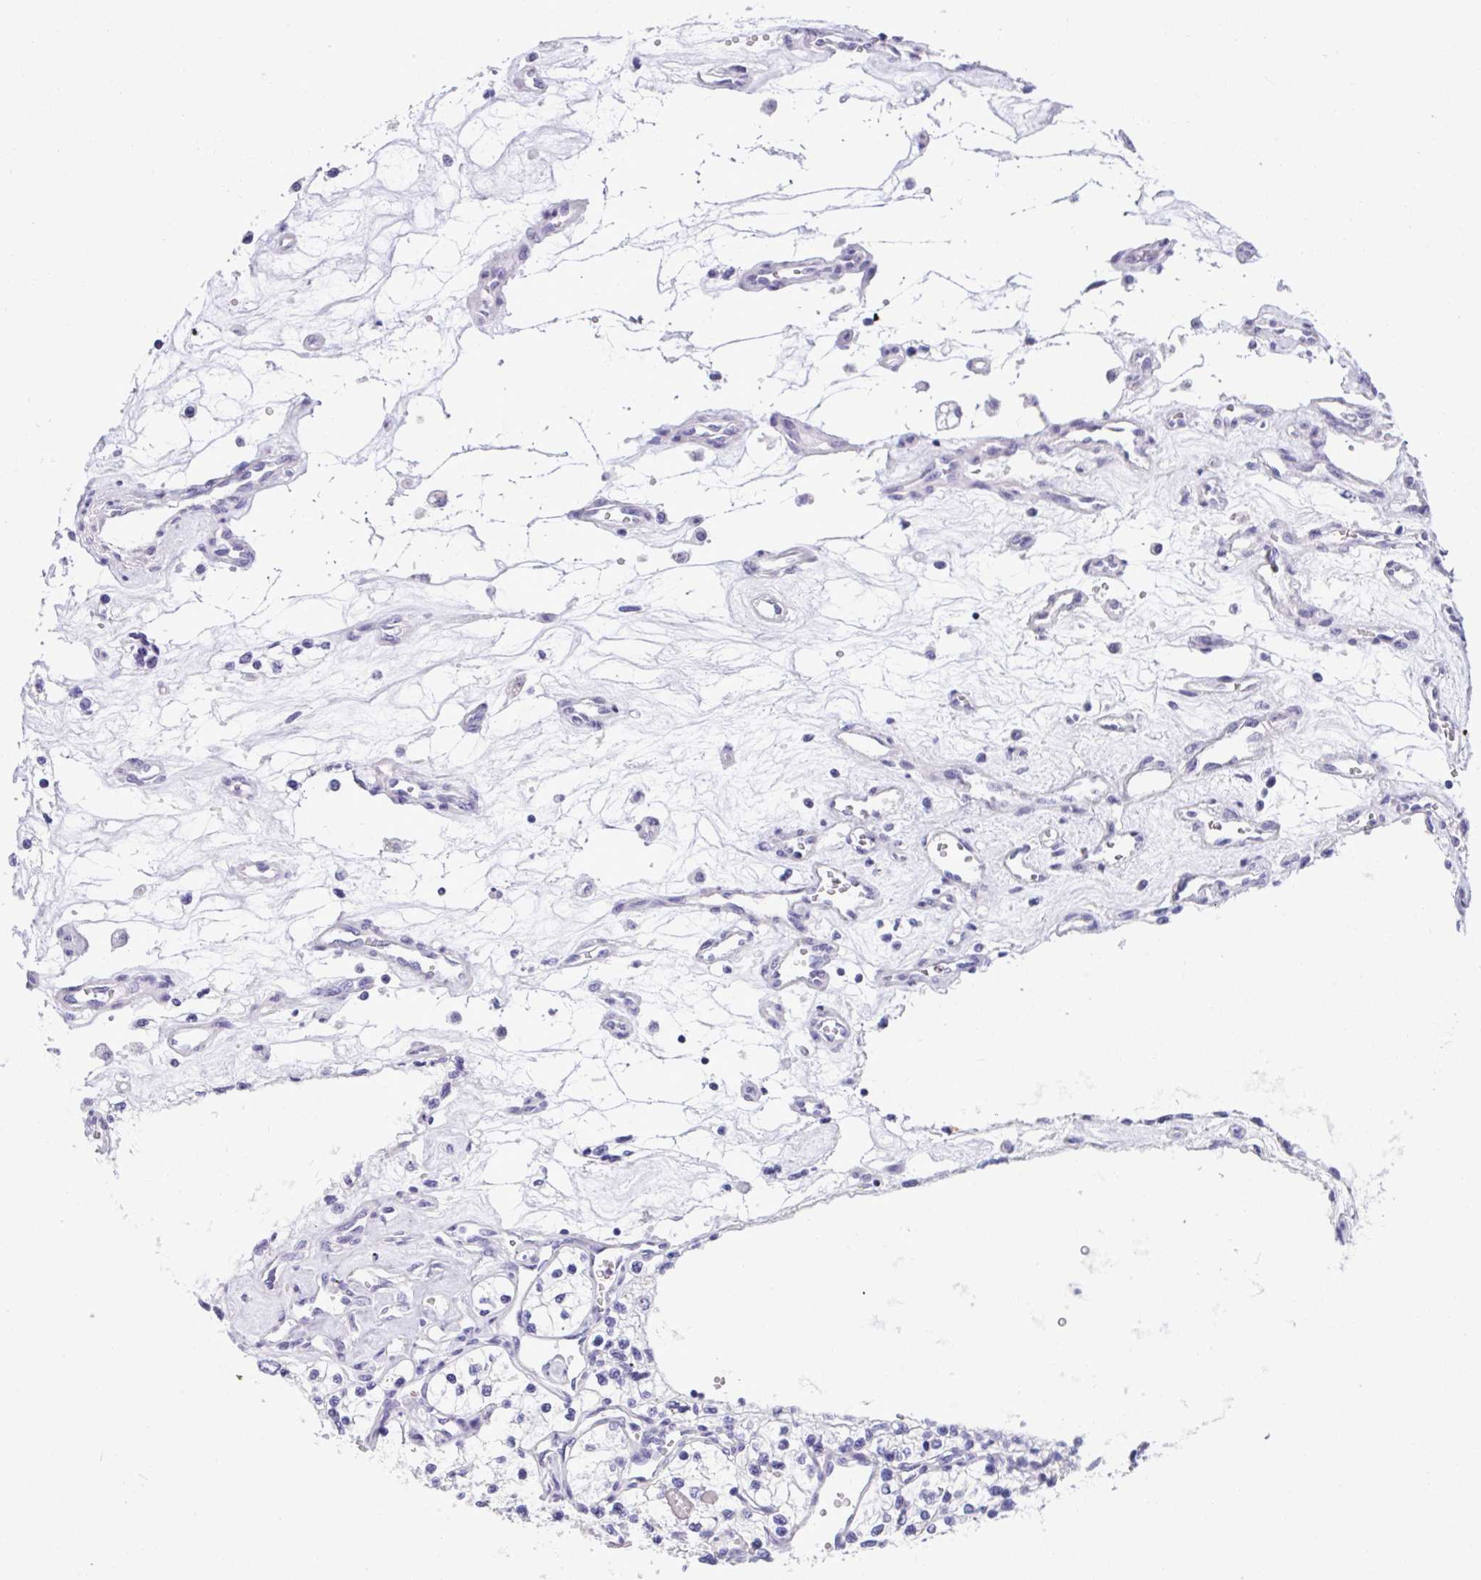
{"staining": {"intensity": "negative", "quantity": "none", "location": "none"}, "tissue": "renal cancer", "cell_type": "Tumor cells", "image_type": "cancer", "snomed": [{"axis": "morphology", "description": "Adenocarcinoma, NOS"}, {"axis": "topography", "description": "Kidney"}], "caption": "Histopathology image shows no protein staining in tumor cells of renal cancer tissue.", "gene": "YBX2", "patient": {"sex": "female", "age": 69}}